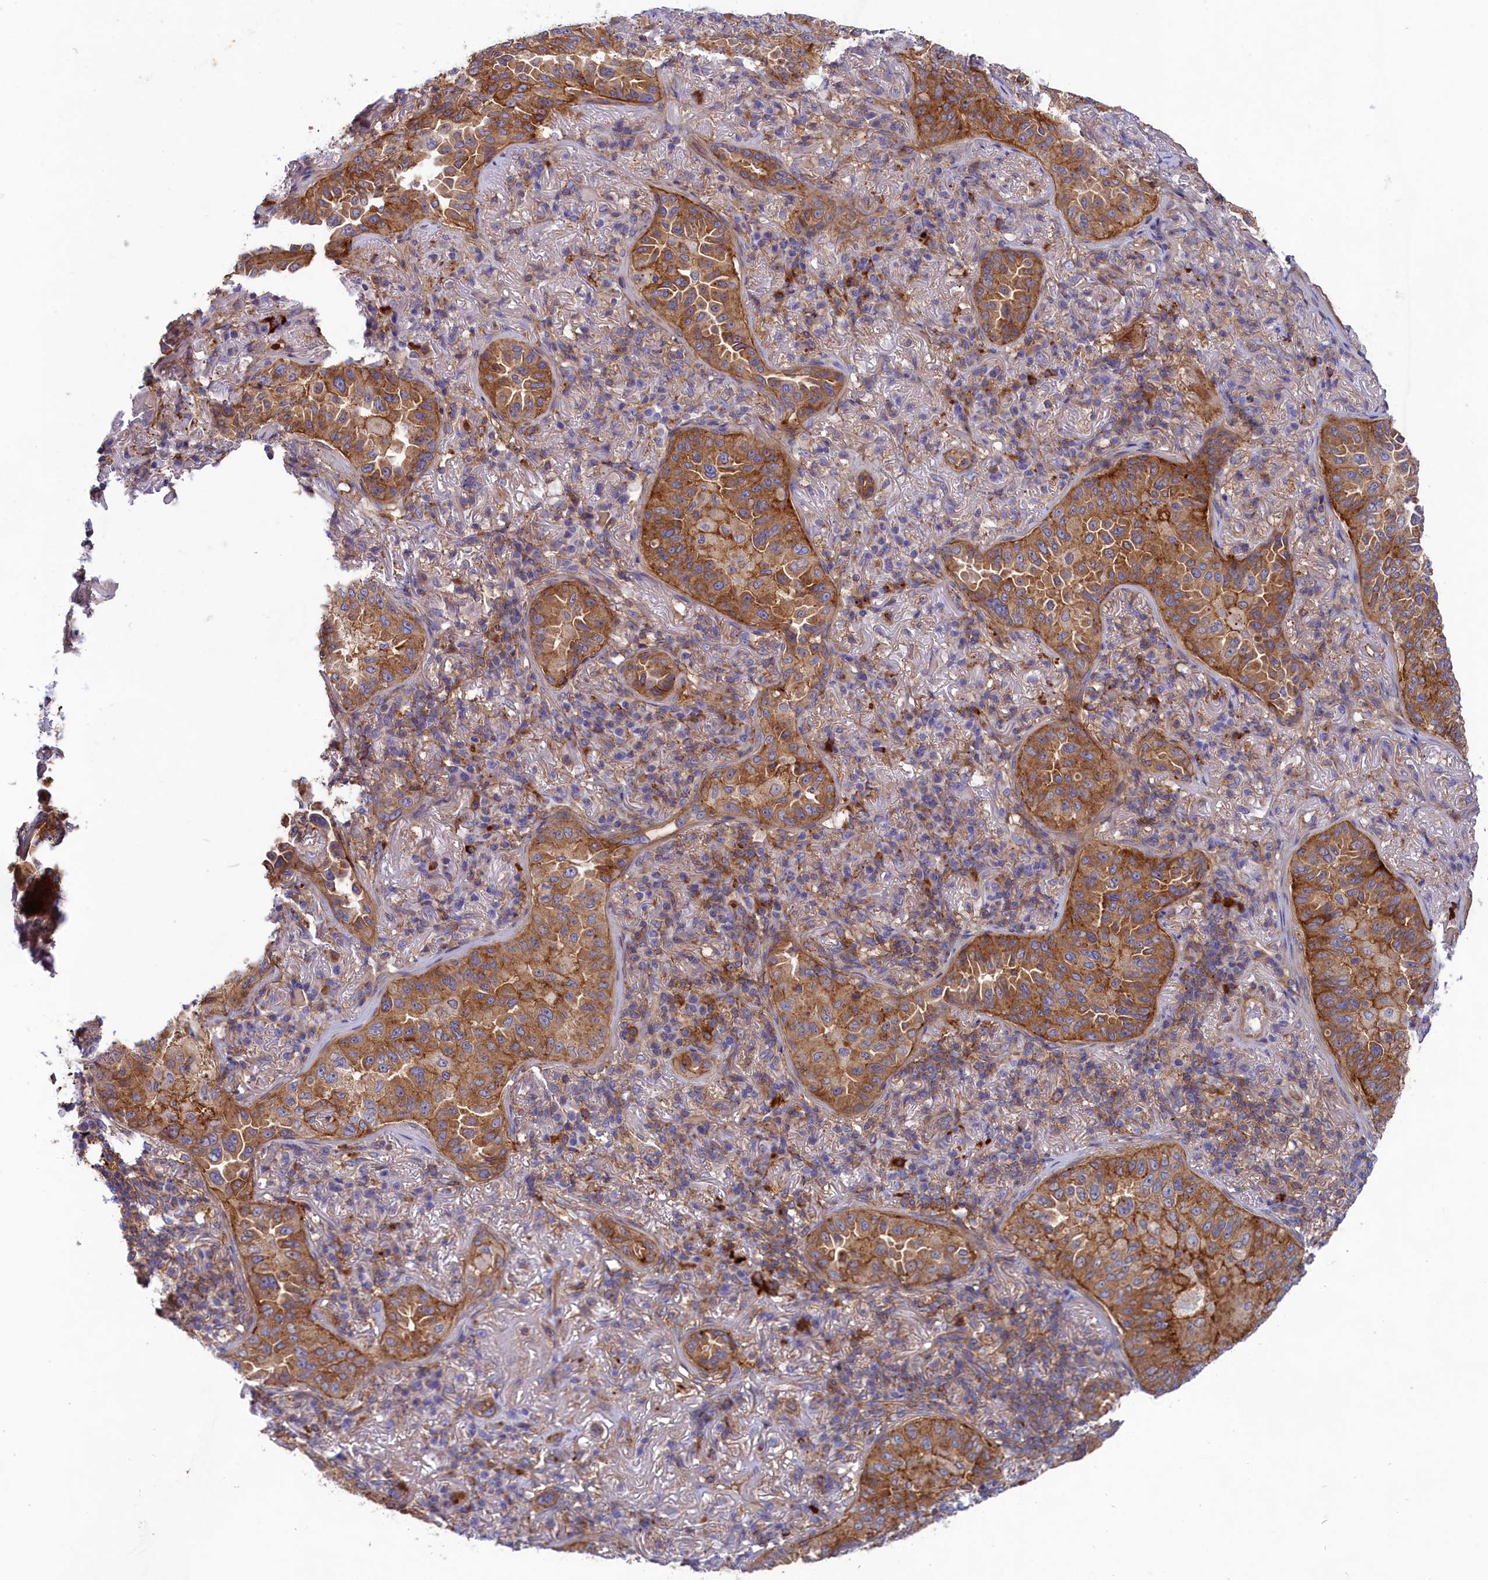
{"staining": {"intensity": "moderate", "quantity": ">75%", "location": "cytoplasmic/membranous"}, "tissue": "lung cancer", "cell_type": "Tumor cells", "image_type": "cancer", "snomed": [{"axis": "morphology", "description": "Adenocarcinoma, NOS"}, {"axis": "topography", "description": "Lung"}], "caption": "High-magnification brightfield microscopy of adenocarcinoma (lung) stained with DAB (3,3'-diaminobenzidine) (brown) and counterstained with hematoxylin (blue). tumor cells exhibit moderate cytoplasmic/membranous positivity is present in about>75% of cells.", "gene": "SCAMP4", "patient": {"sex": "female", "age": 69}}